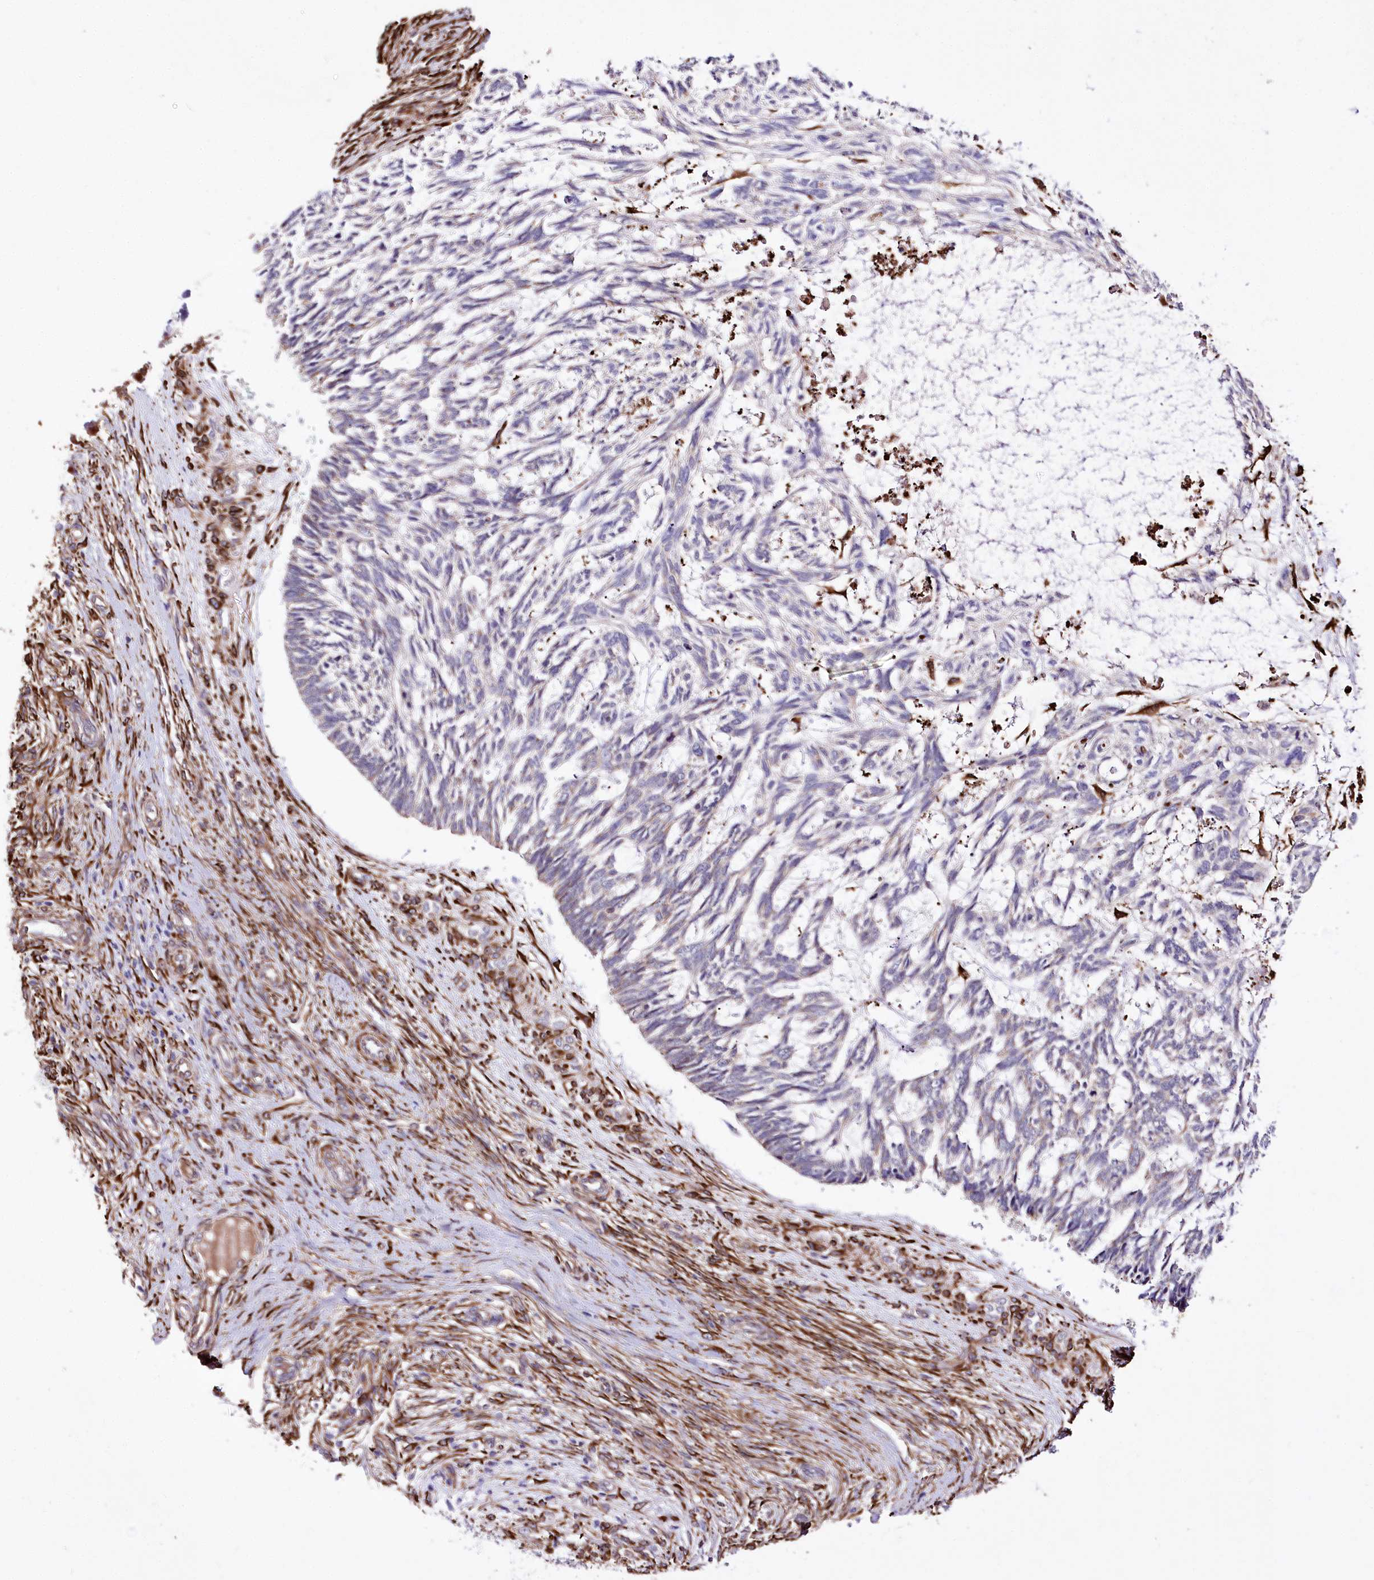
{"staining": {"intensity": "weak", "quantity": "<25%", "location": "cytoplasmic/membranous"}, "tissue": "skin cancer", "cell_type": "Tumor cells", "image_type": "cancer", "snomed": [{"axis": "morphology", "description": "Basal cell carcinoma"}, {"axis": "topography", "description": "Skin"}], "caption": "The immunohistochemistry (IHC) histopathology image has no significant staining in tumor cells of skin basal cell carcinoma tissue.", "gene": "WWC1", "patient": {"sex": "male", "age": 88}}